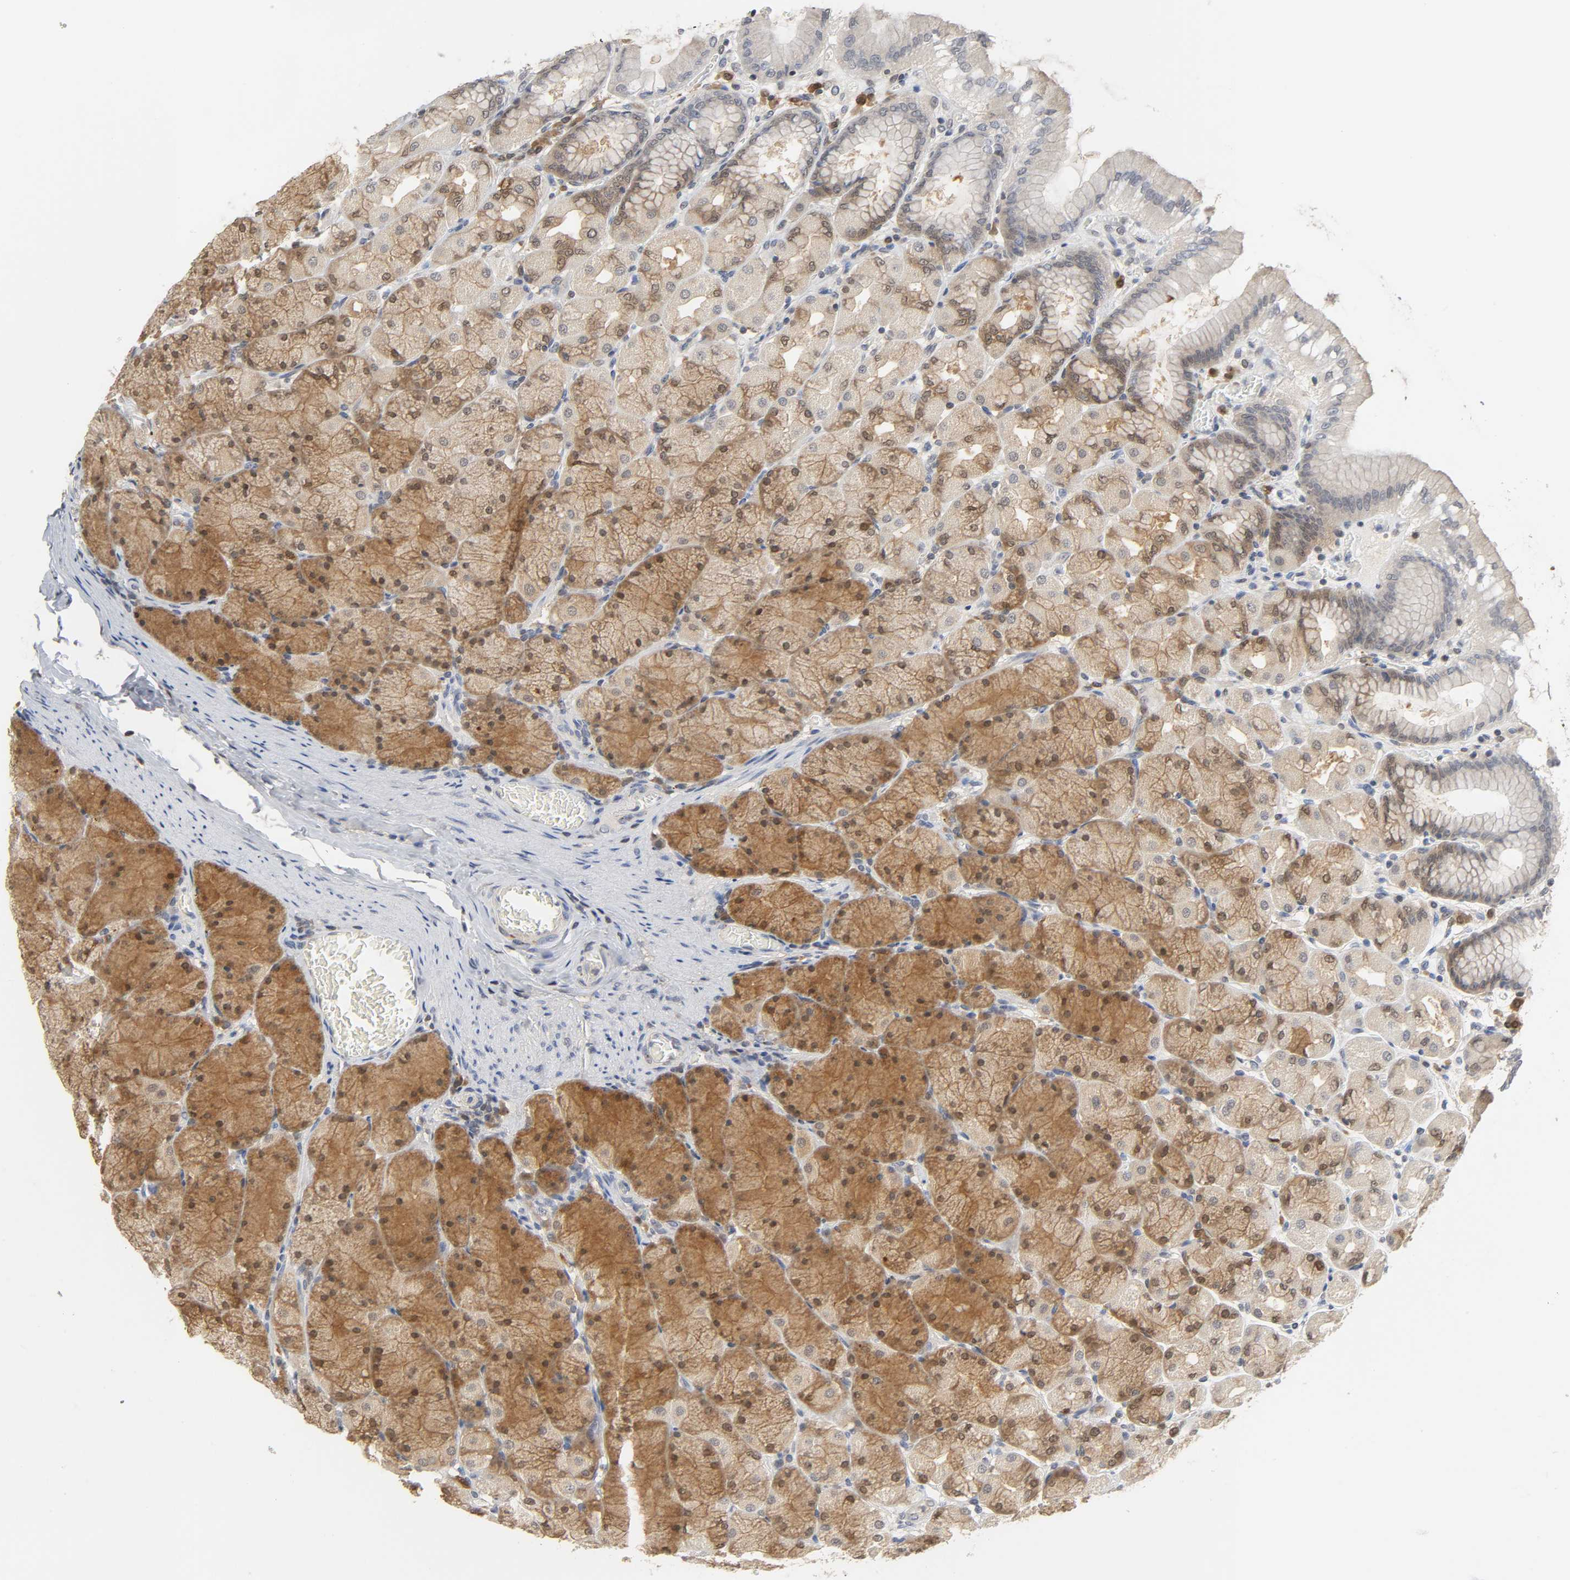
{"staining": {"intensity": "moderate", "quantity": "25%-75%", "location": "cytoplasmic/membranous,nuclear"}, "tissue": "stomach", "cell_type": "Glandular cells", "image_type": "normal", "snomed": [{"axis": "morphology", "description": "Normal tissue, NOS"}, {"axis": "topography", "description": "Stomach, upper"}], "caption": "Stomach stained with DAB immunohistochemistry shows medium levels of moderate cytoplasmic/membranous,nuclear expression in about 25%-75% of glandular cells.", "gene": "MIF", "patient": {"sex": "female", "age": 56}}